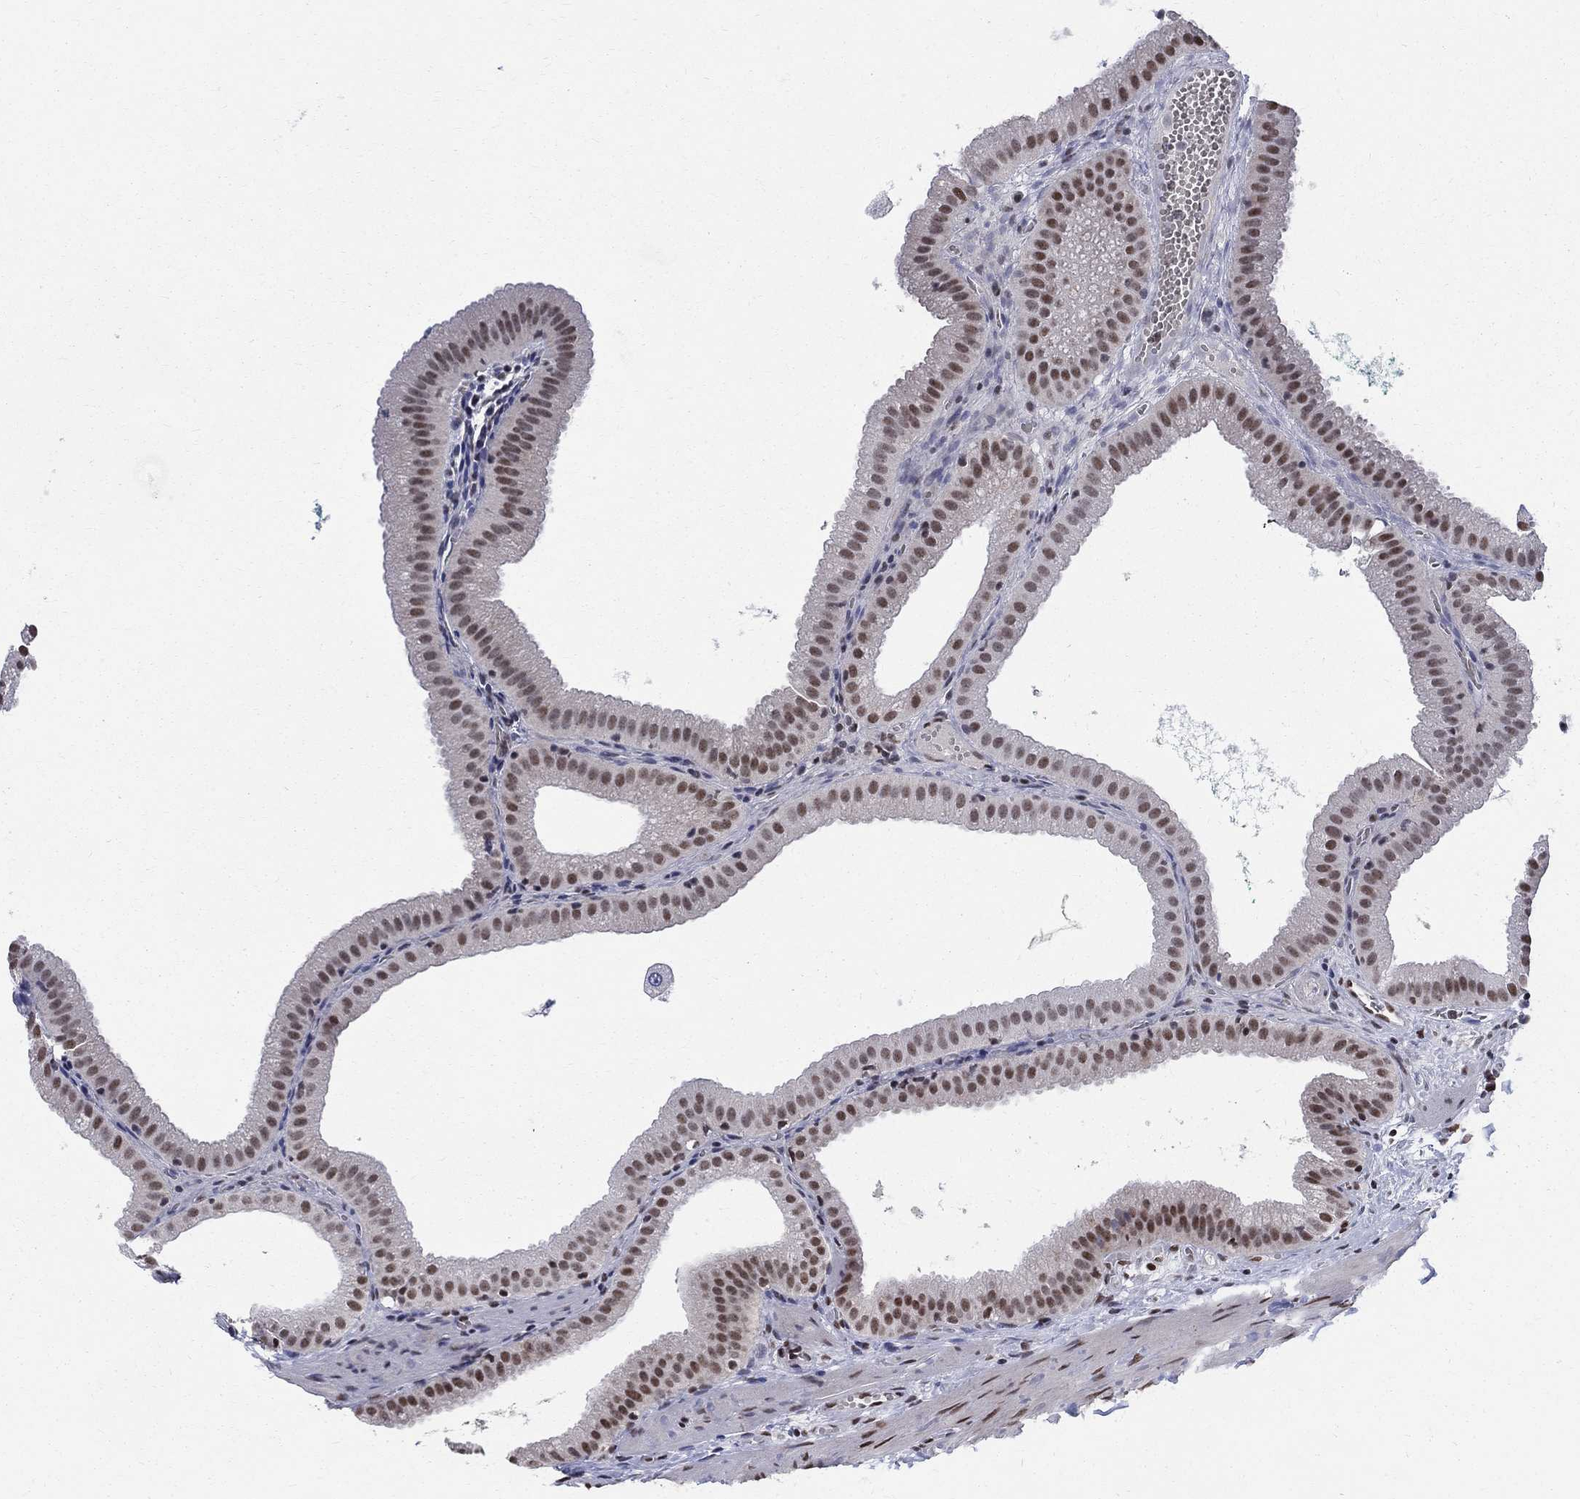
{"staining": {"intensity": "strong", "quantity": "25%-75%", "location": "nuclear"}, "tissue": "gallbladder", "cell_type": "Glandular cells", "image_type": "normal", "snomed": [{"axis": "morphology", "description": "Normal tissue, NOS"}, {"axis": "topography", "description": "Gallbladder"}], "caption": "Protein analysis of normal gallbladder reveals strong nuclear staining in about 25%-75% of glandular cells. The staining is performed using DAB (3,3'-diaminobenzidine) brown chromogen to label protein expression. The nuclei are counter-stained blue using hematoxylin.", "gene": "FBXO16", "patient": {"sex": "male", "age": 67}}